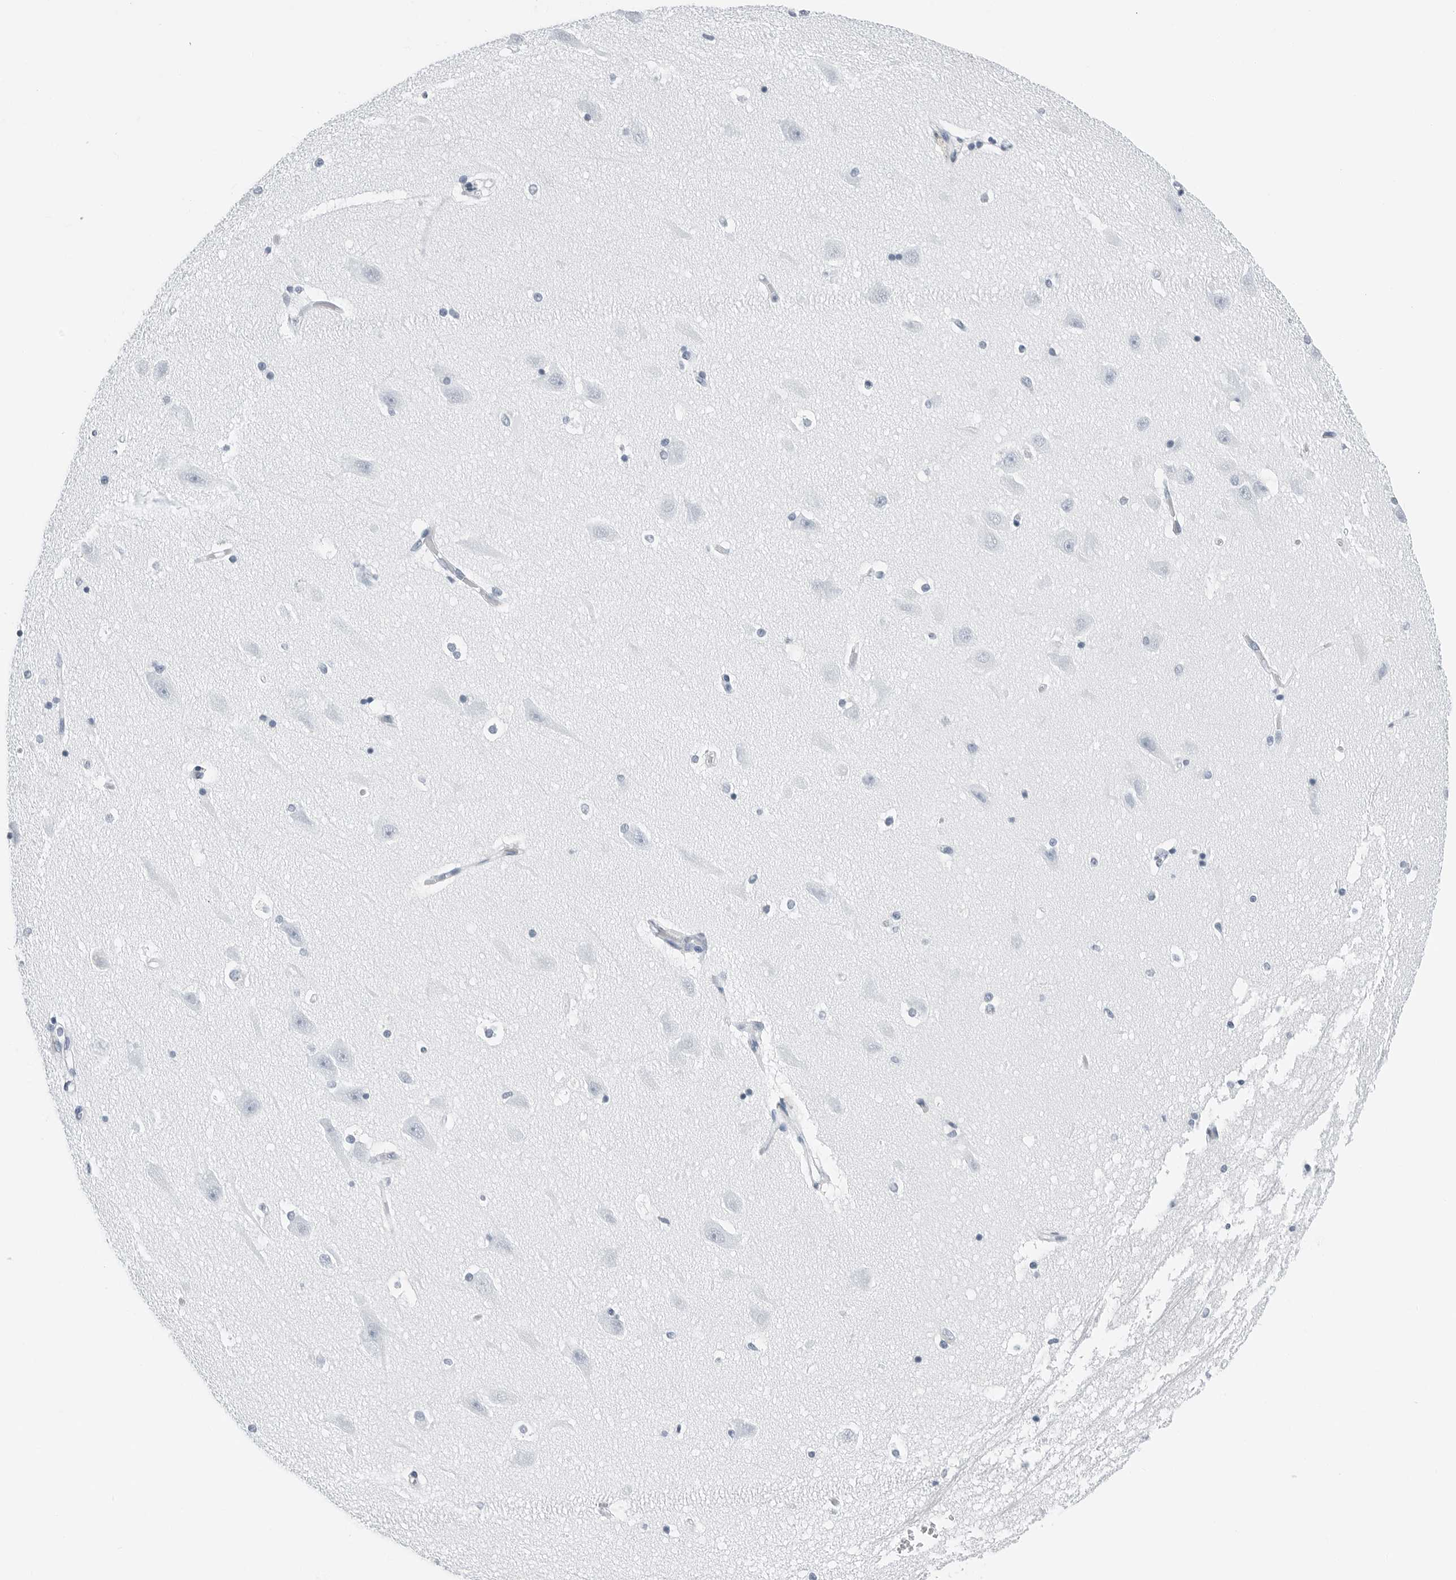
{"staining": {"intensity": "negative", "quantity": "none", "location": "none"}, "tissue": "hippocampus", "cell_type": "Glial cells", "image_type": "normal", "snomed": [{"axis": "morphology", "description": "Normal tissue, NOS"}, {"axis": "topography", "description": "Hippocampus"}], "caption": "Normal hippocampus was stained to show a protein in brown. There is no significant expression in glial cells.", "gene": "SLPI", "patient": {"sex": "male", "age": 45}}